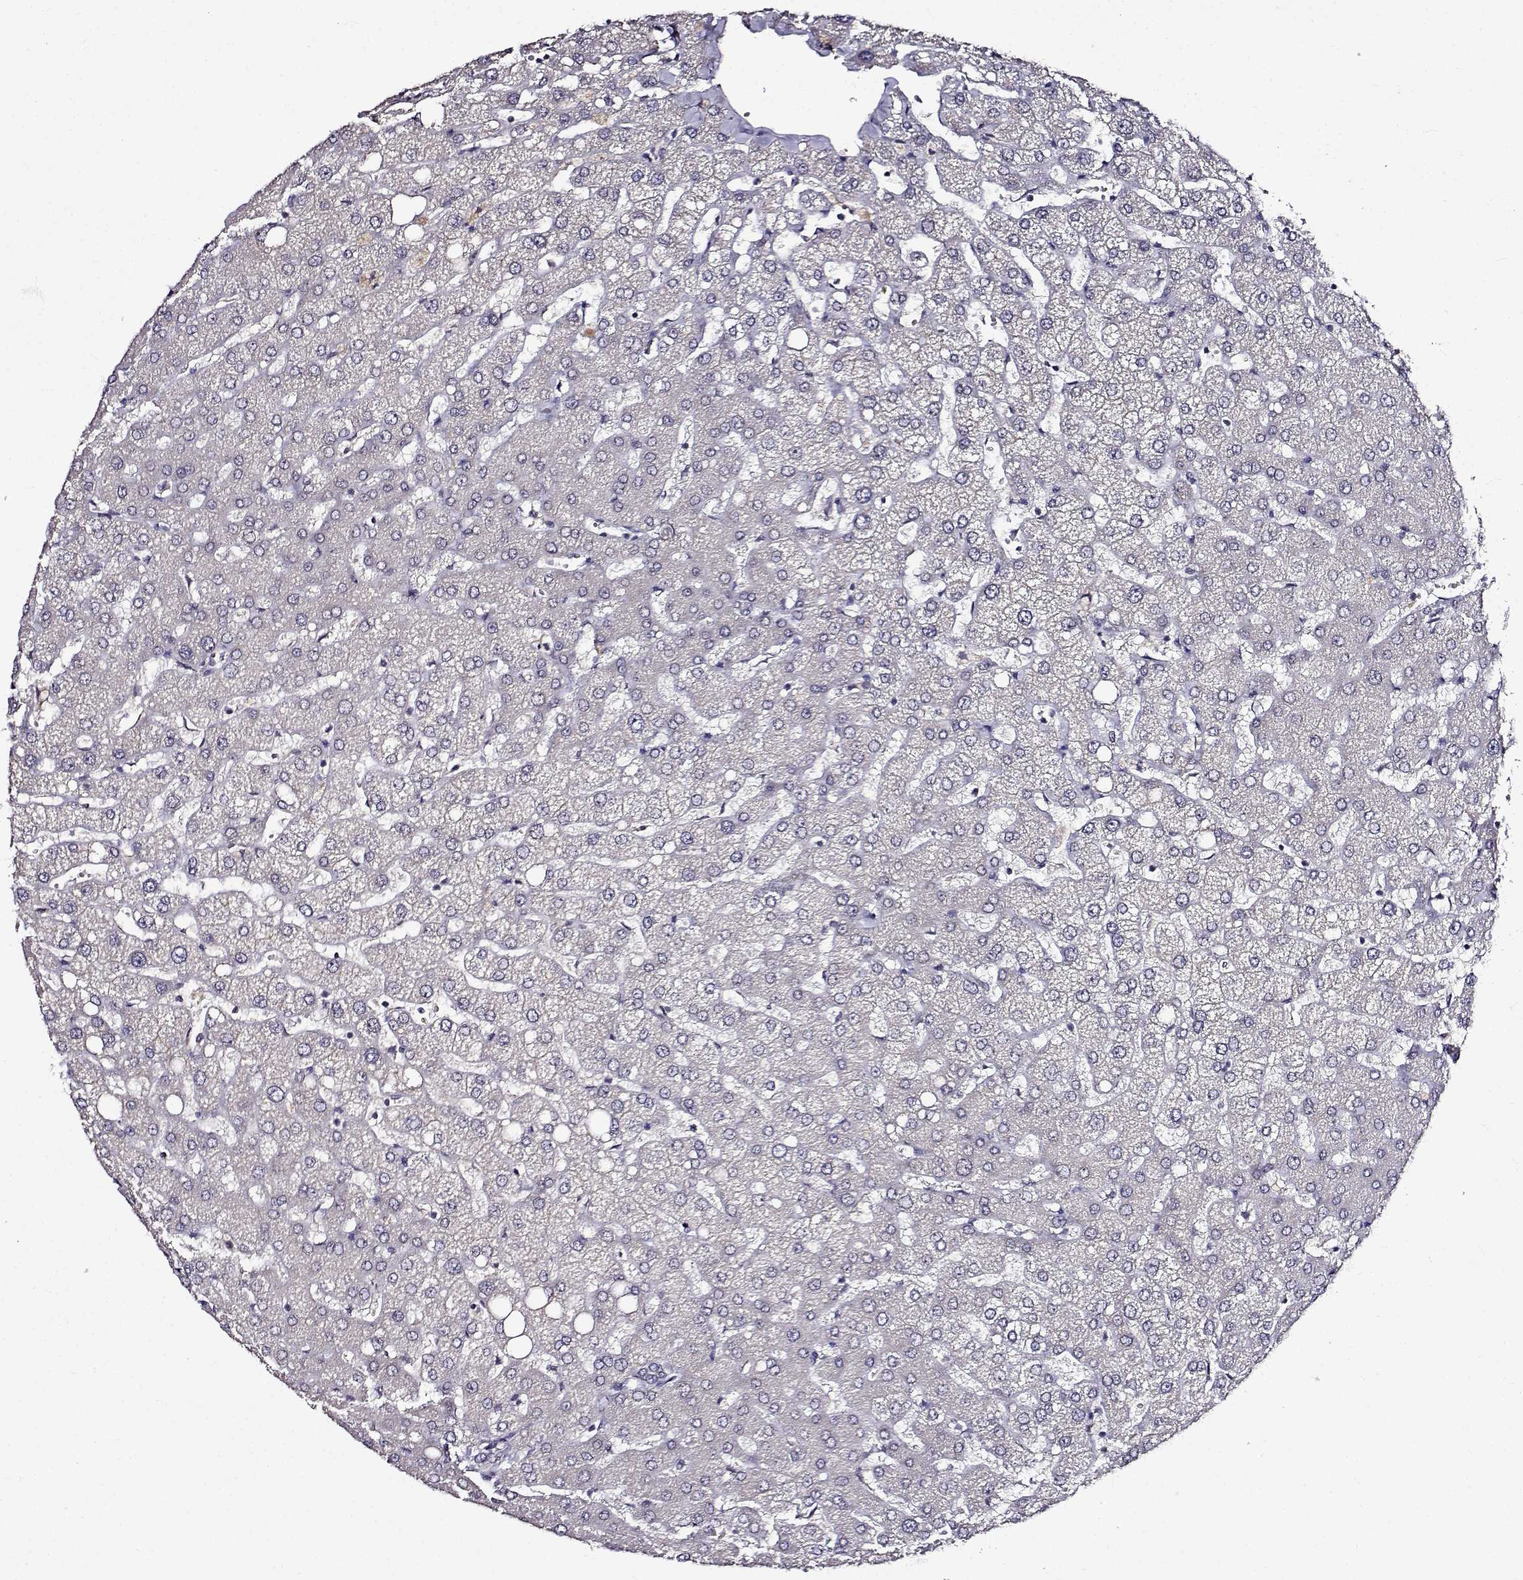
{"staining": {"intensity": "negative", "quantity": "none", "location": "none"}, "tissue": "liver", "cell_type": "Cholangiocytes", "image_type": "normal", "snomed": [{"axis": "morphology", "description": "Normal tissue, NOS"}, {"axis": "topography", "description": "Liver"}], "caption": "A histopathology image of human liver is negative for staining in cholangiocytes. Nuclei are stained in blue.", "gene": "SLC6A3", "patient": {"sex": "female", "age": 54}}